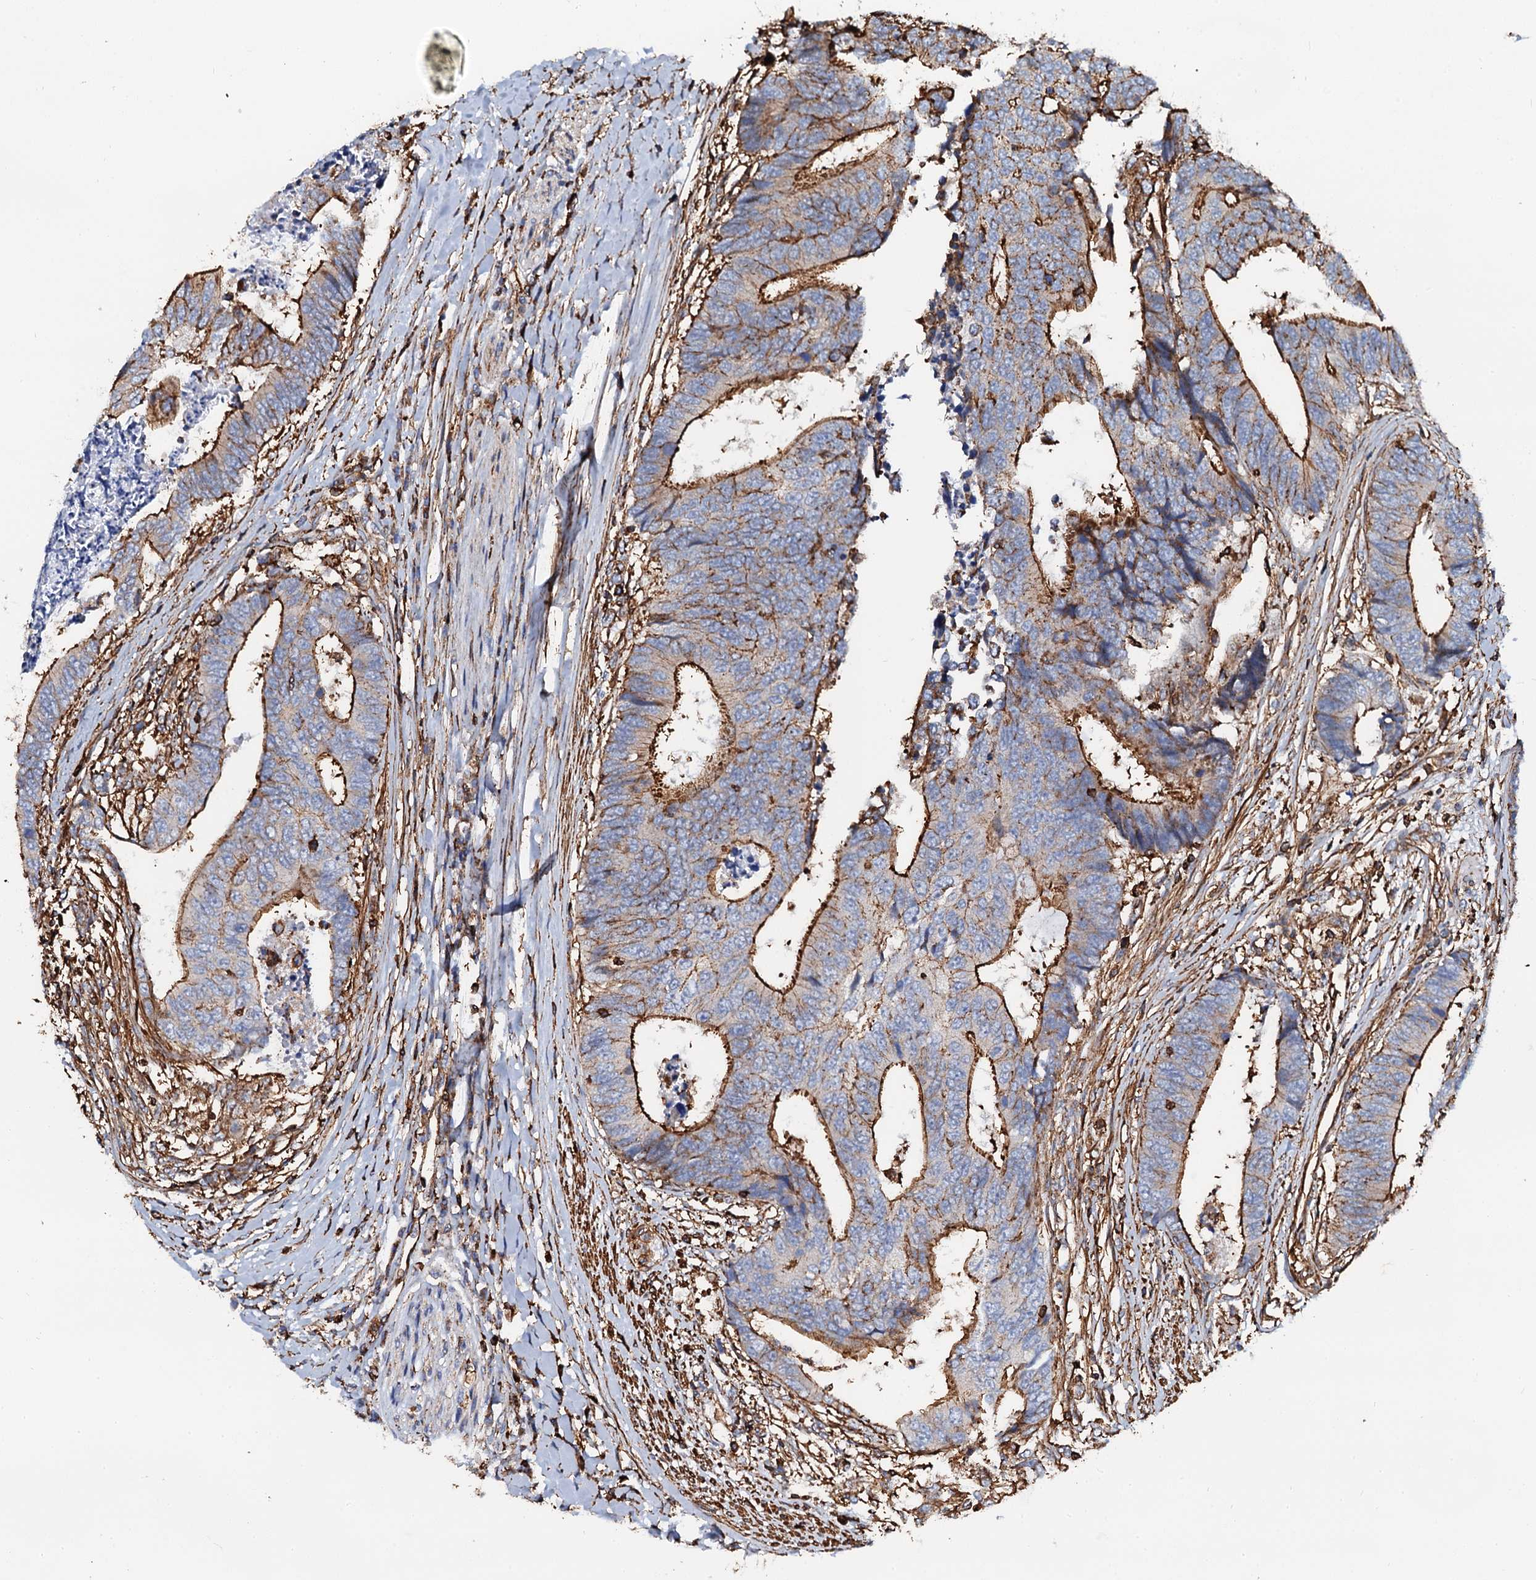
{"staining": {"intensity": "strong", "quantity": "25%-75%", "location": "cytoplasmic/membranous"}, "tissue": "colorectal cancer", "cell_type": "Tumor cells", "image_type": "cancer", "snomed": [{"axis": "morphology", "description": "Adenocarcinoma, NOS"}, {"axis": "topography", "description": "Rectum"}], "caption": "Colorectal cancer (adenocarcinoma) stained with a brown dye exhibits strong cytoplasmic/membranous positive positivity in about 25%-75% of tumor cells.", "gene": "INTS10", "patient": {"sex": "male", "age": 84}}